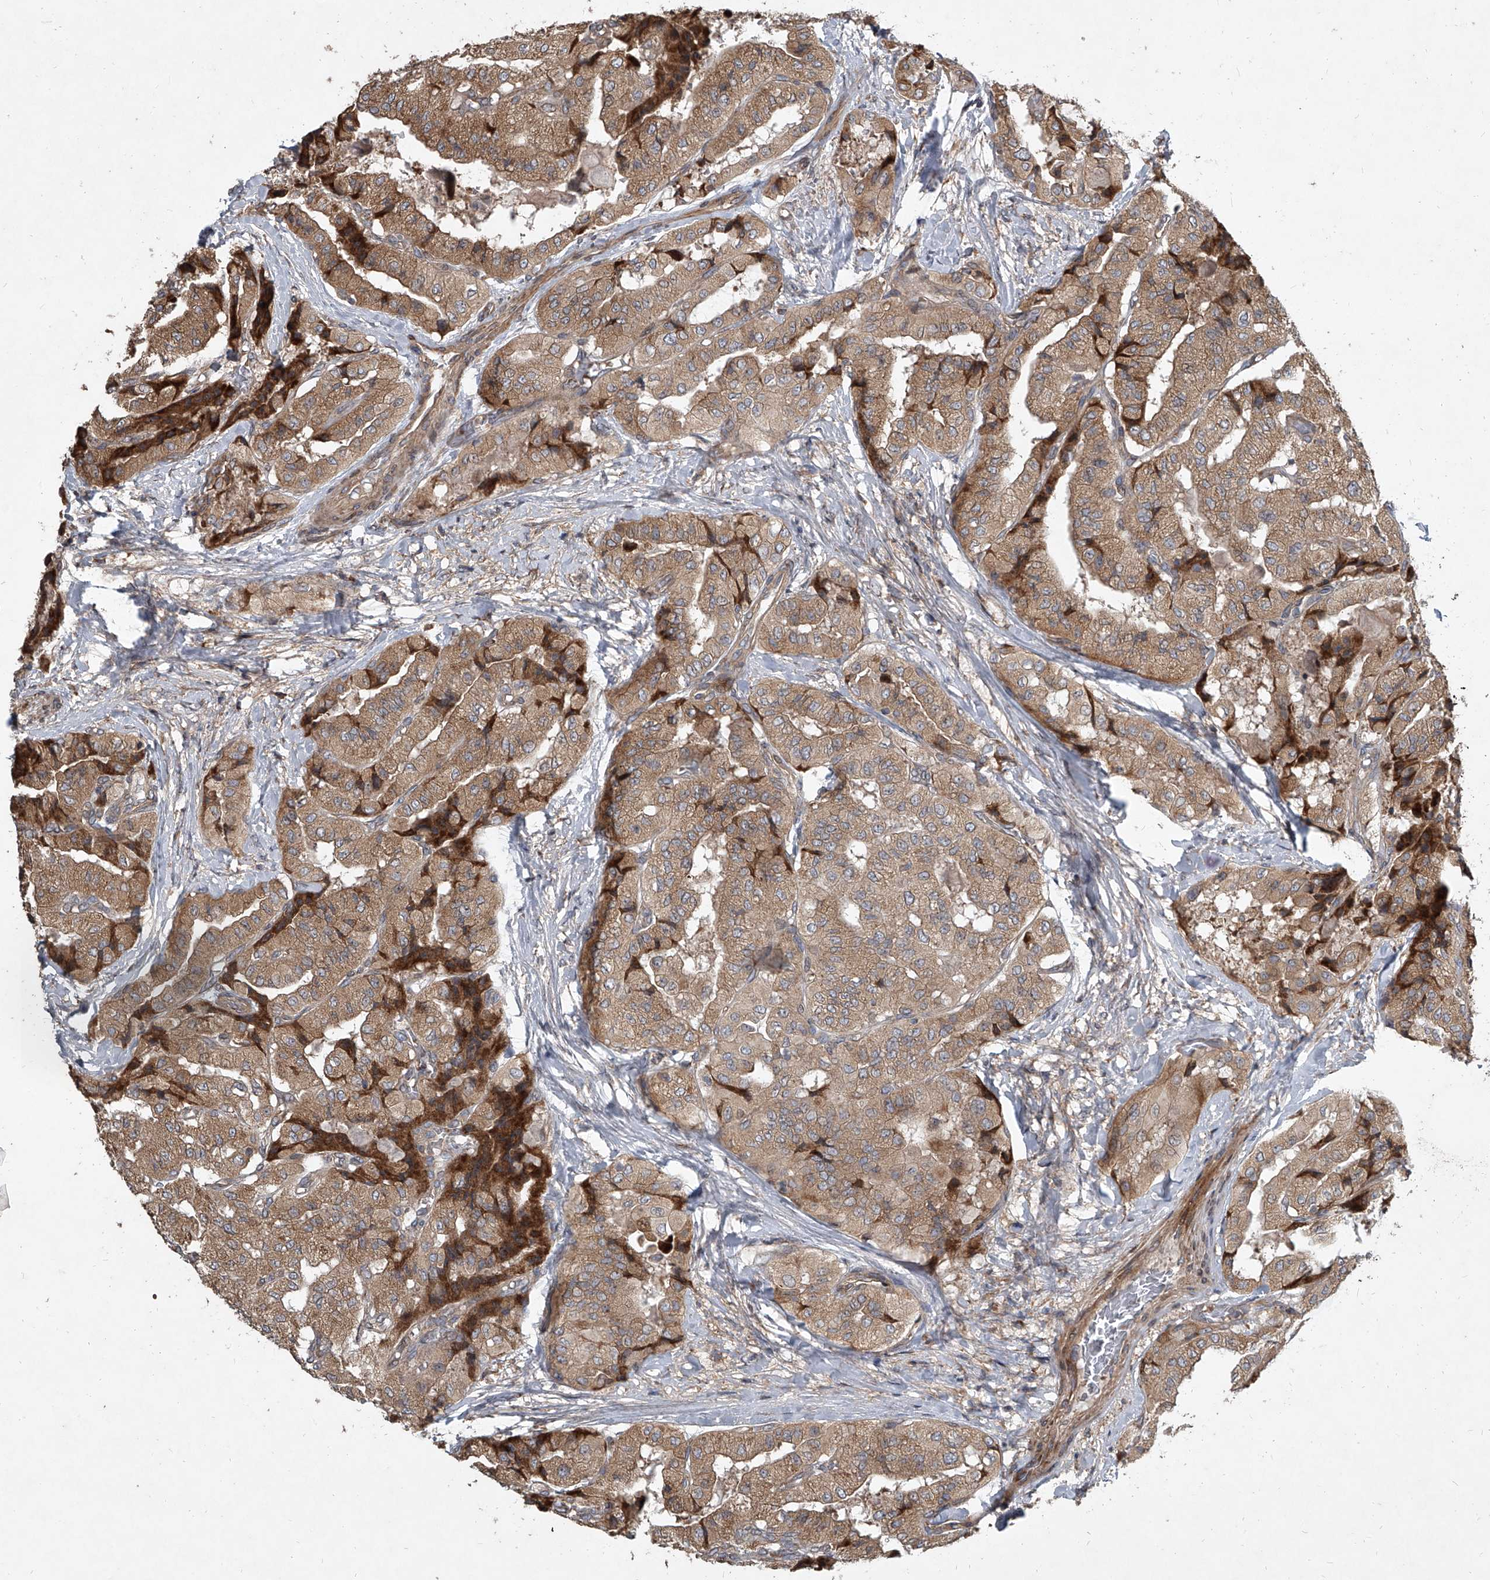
{"staining": {"intensity": "moderate", "quantity": ">75%", "location": "cytoplasmic/membranous"}, "tissue": "thyroid cancer", "cell_type": "Tumor cells", "image_type": "cancer", "snomed": [{"axis": "morphology", "description": "Papillary adenocarcinoma, NOS"}, {"axis": "topography", "description": "Thyroid gland"}], "caption": "This is a micrograph of IHC staining of thyroid cancer (papillary adenocarcinoma), which shows moderate staining in the cytoplasmic/membranous of tumor cells.", "gene": "EVA1C", "patient": {"sex": "female", "age": 59}}